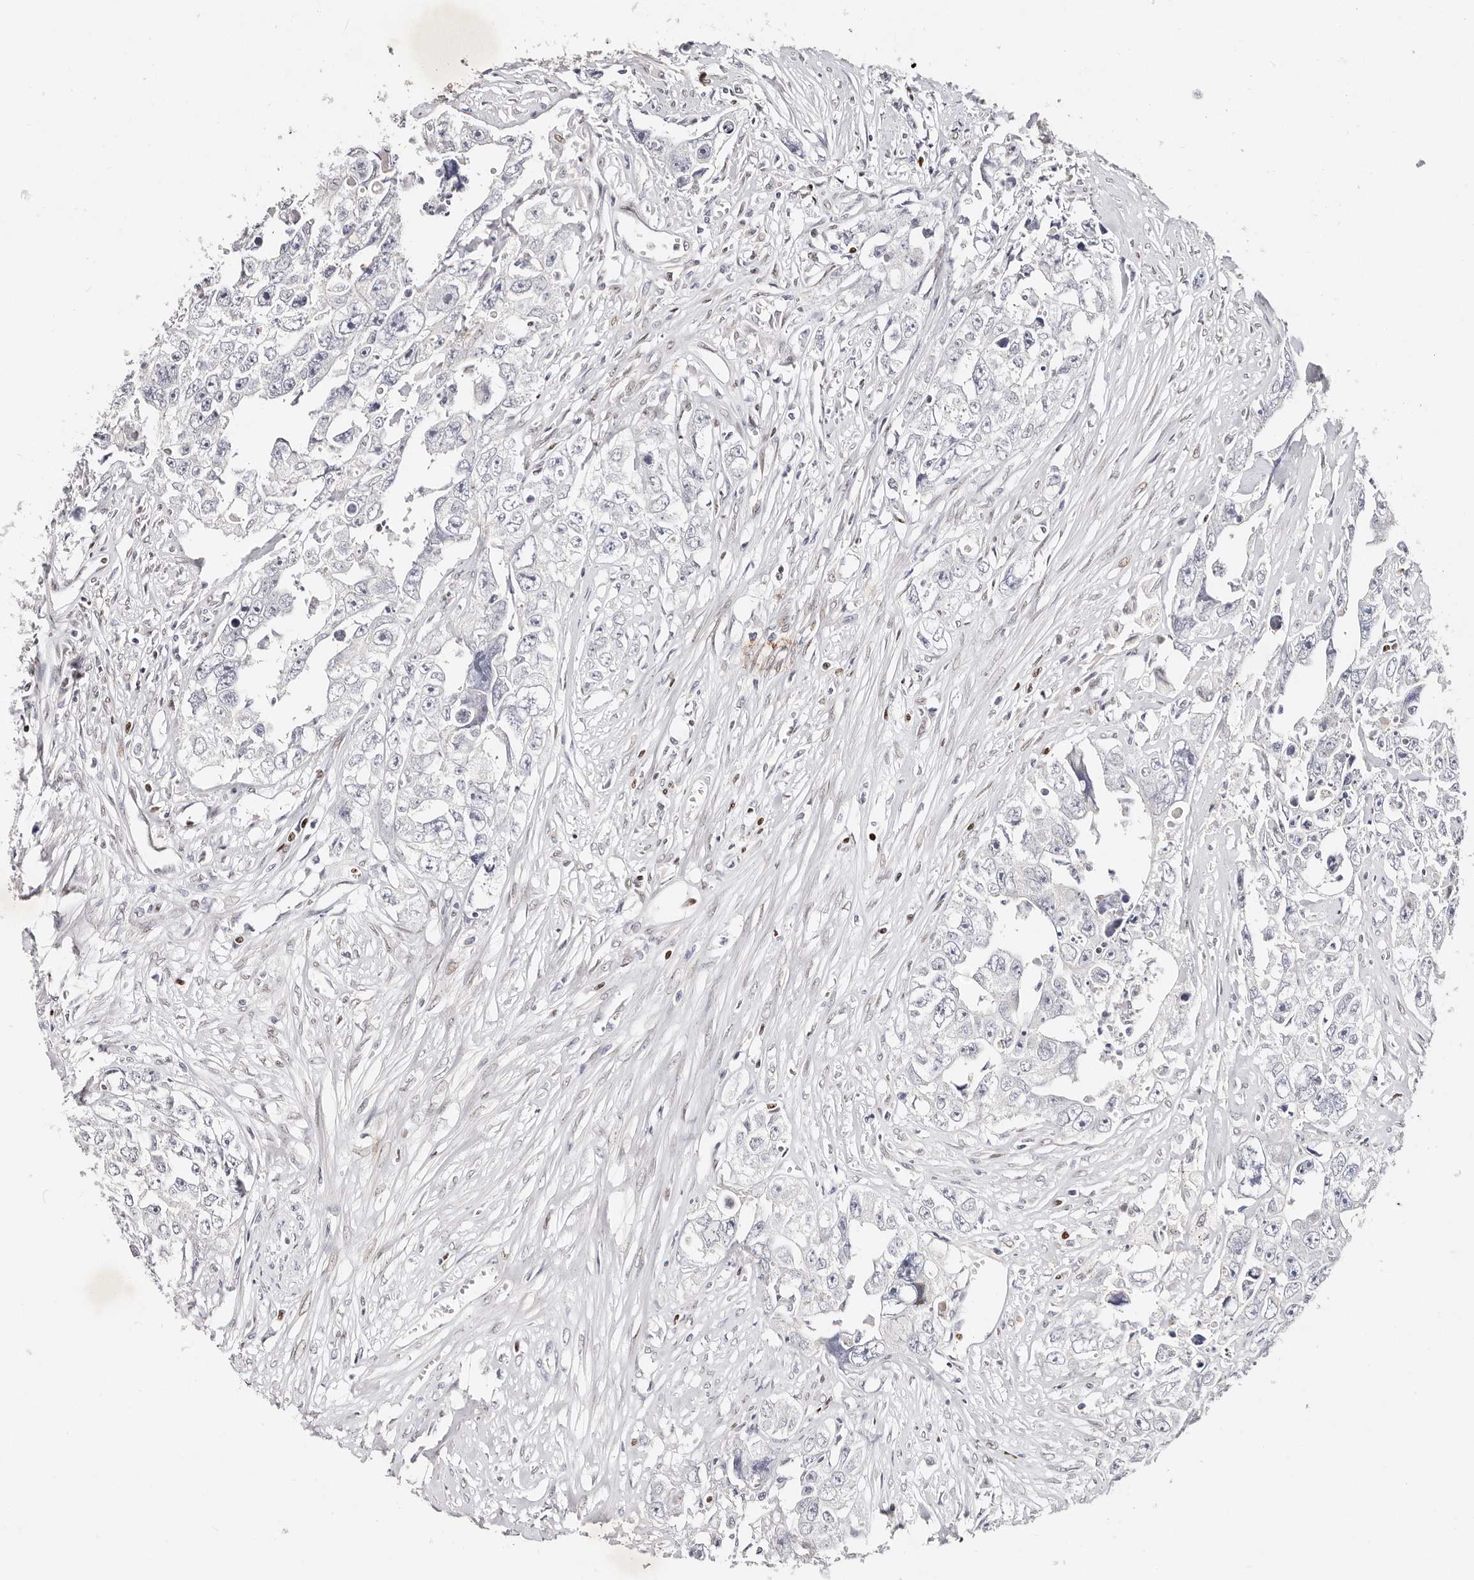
{"staining": {"intensity": "negative", "quantity": "none", "location": "none"}, "tissue": "testis cancer", "cell_type": "Tumor cells", "image_type": "cancer", "snomed": [{"axis": "morphology", "description": "Seminoma, NOS"}, {"axis": "morphology", "description": "Carcinoma, Embryonal, NOS"}, {"axis": "topography", "description": "Testis"}], "caption": "Testis cancer was stained to show a protein in brown. There is no significant staining in tumor cells.", "gene": "IQGAP3", "patient": {"sex": "male", "age": 43}}